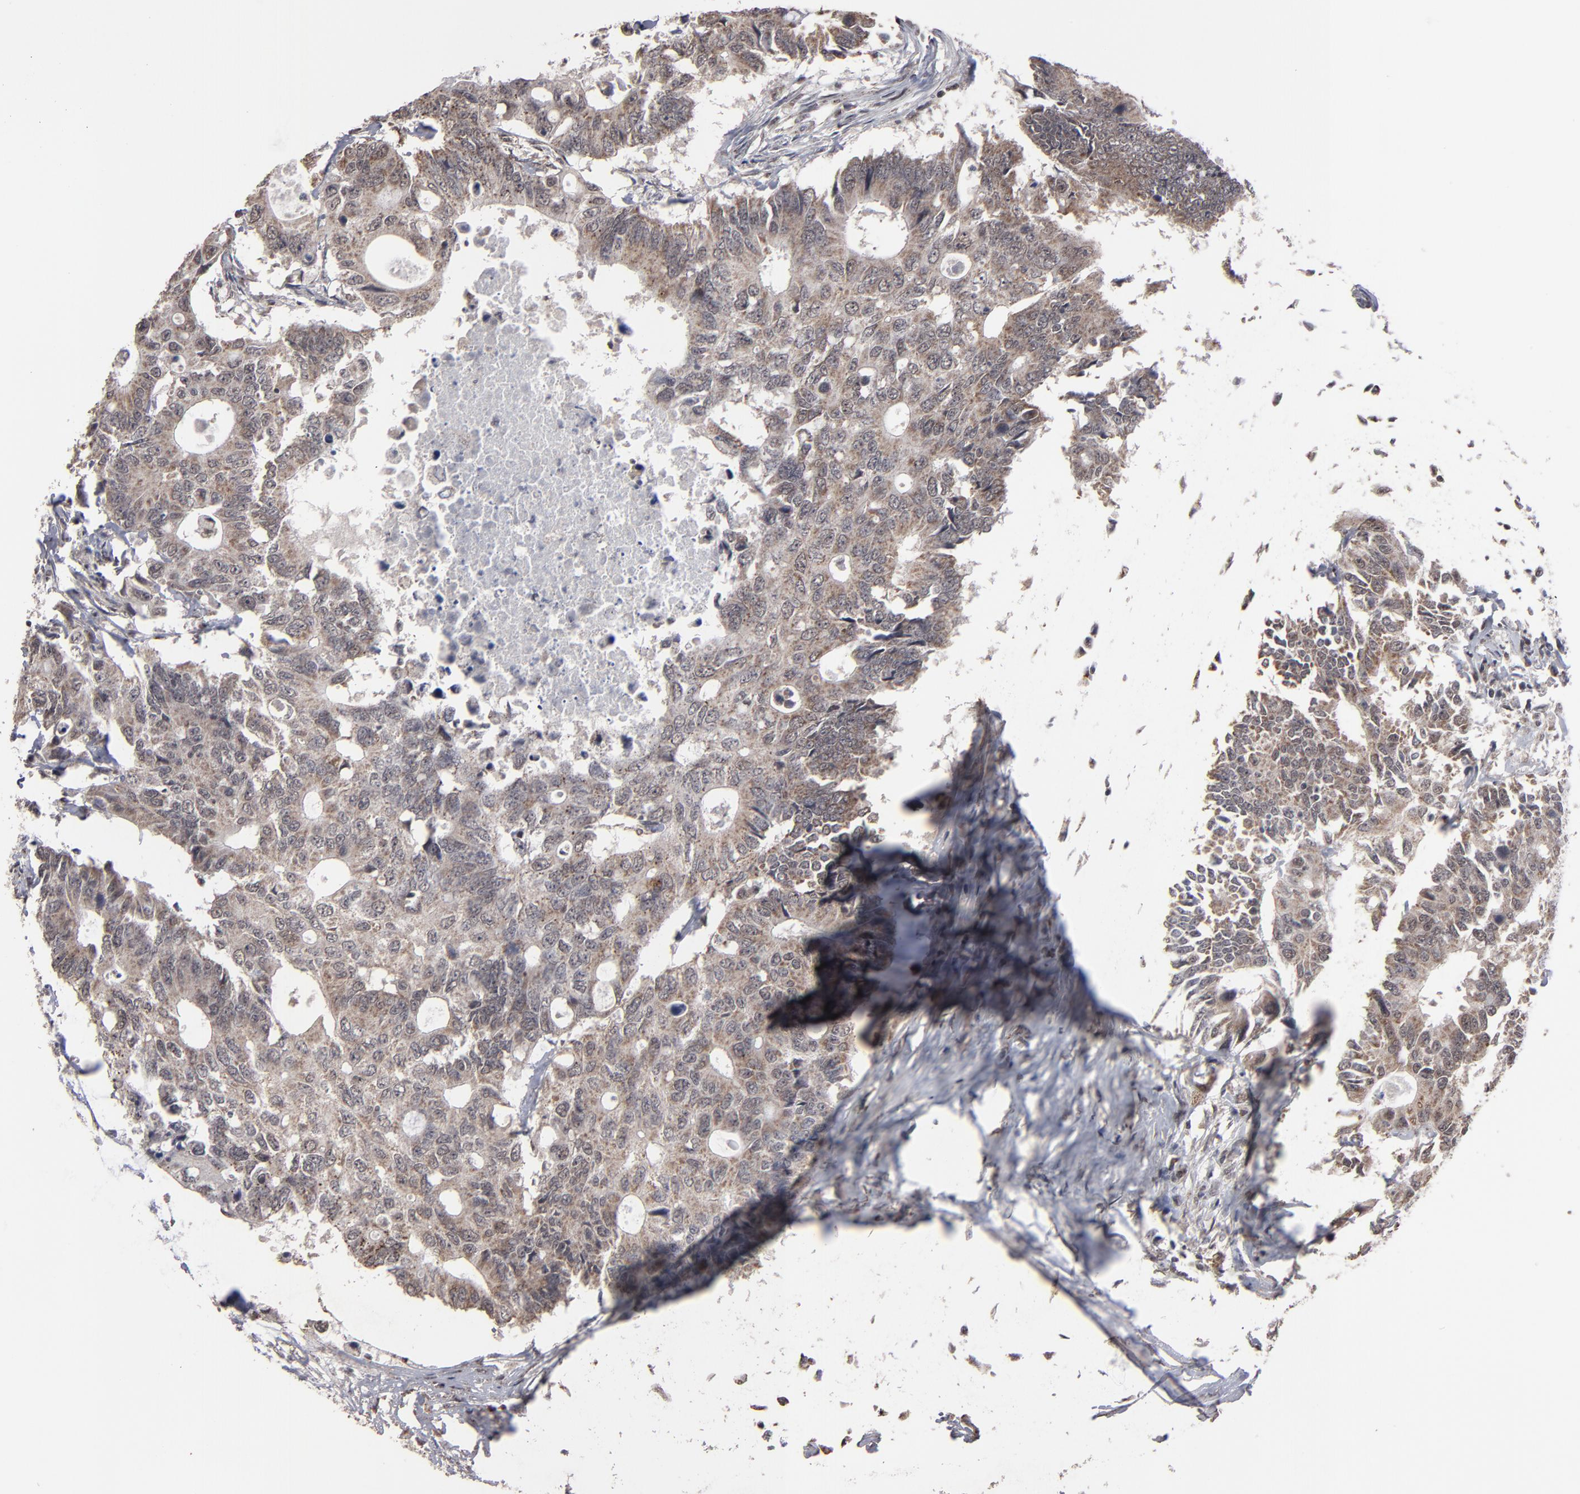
{"staining": {"intensity": "weak", "quantity": ">75%", "location": "cytoplasmic/membranous"}, "tissue": "colorectal cancer", "cell_type": "Tumor cells", "image_type": "cancer", "snomed": [{"axis": "morphology", "description": "Adenocarcinoma, NOS"}, {"axis": "topography", "description": "Colon"}], "caption": "Immunohistochemistry of human adenocarcinoma (colorectal) shows low levels of weak cytoplasmic/membranous expression in about >75% of tumor cells.", "gene": "BNIP3", "patient": {"sex": "male", "age": 71}}